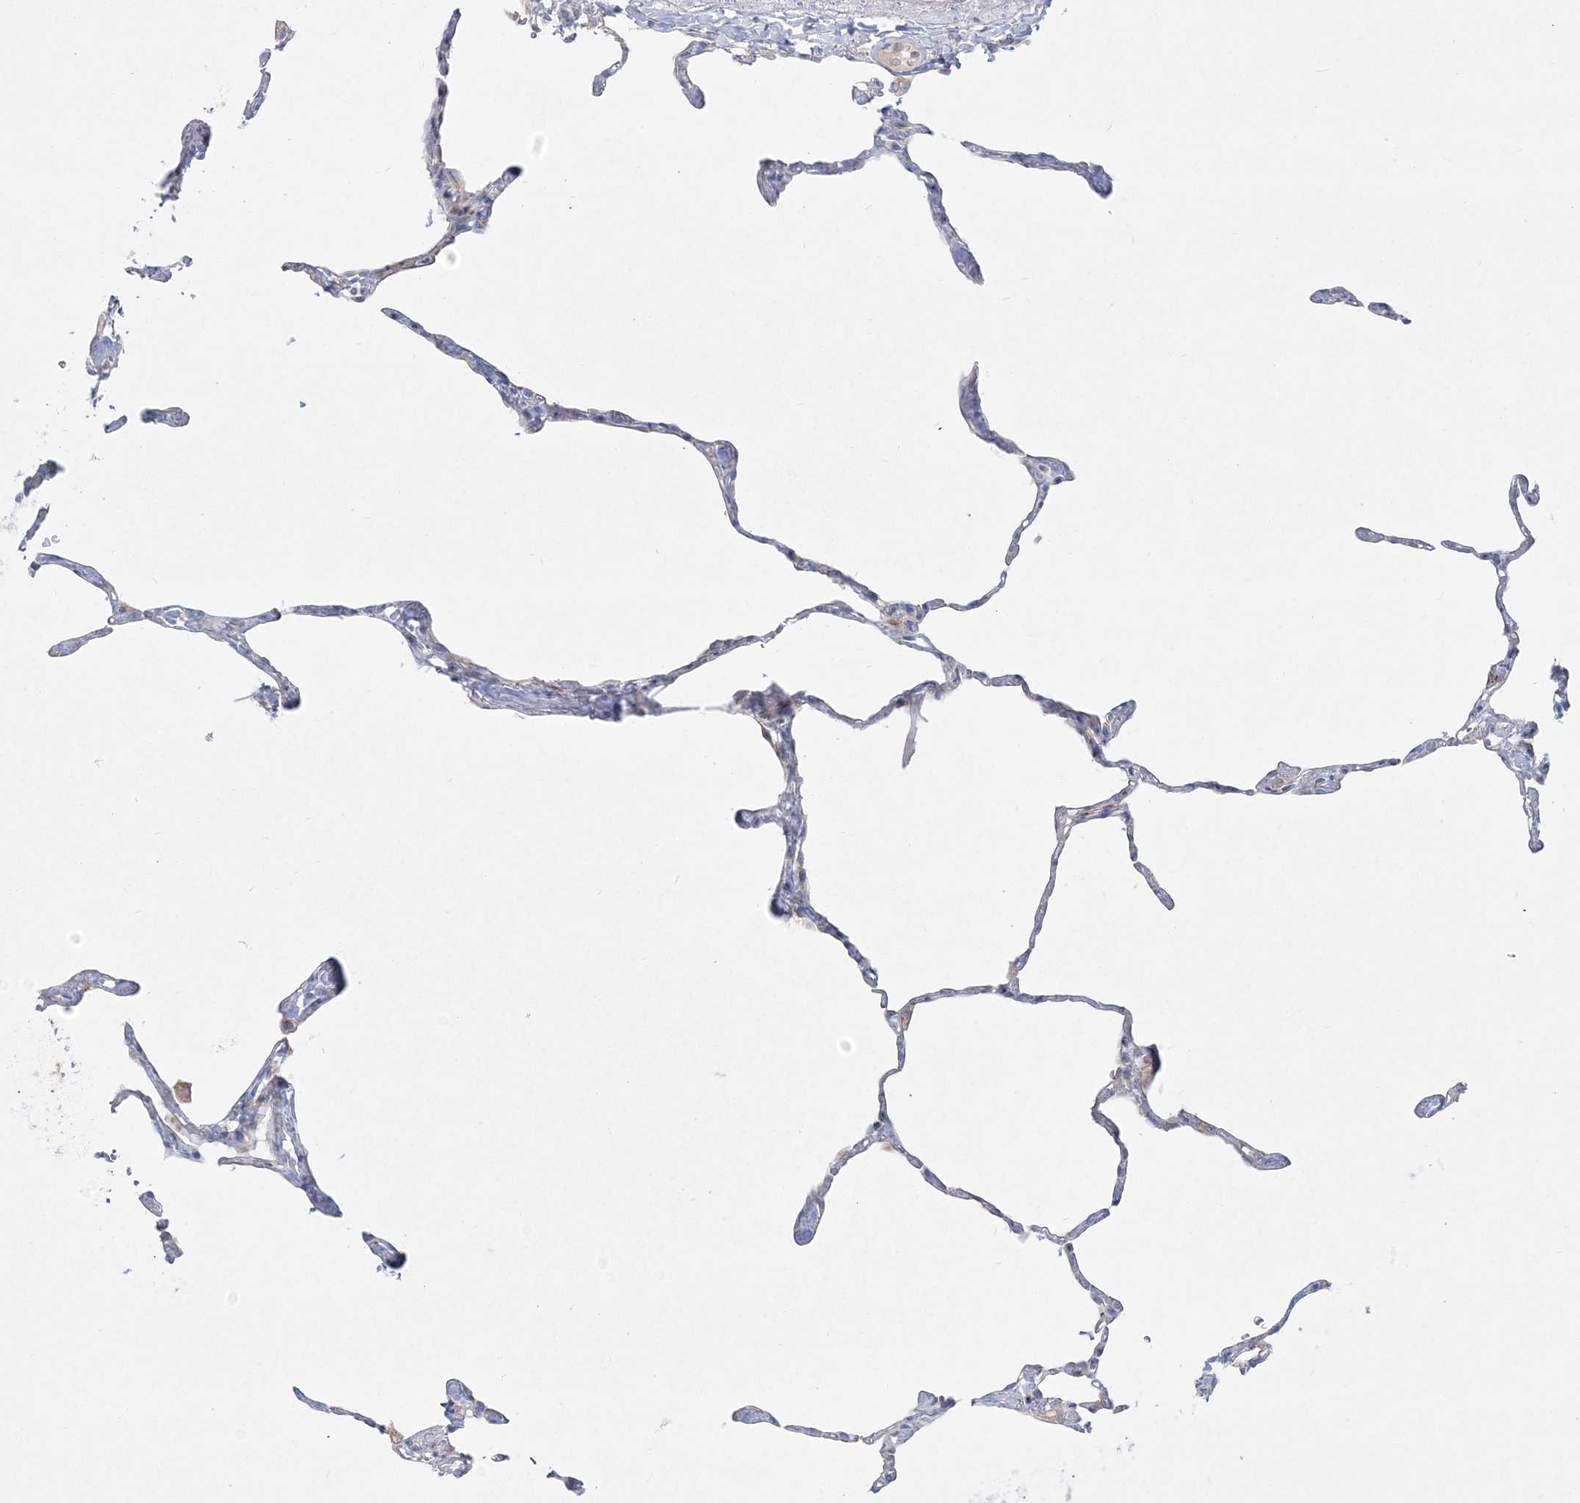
{"staining": {"intensity": "negative", "quantity": "none", "location": "none"}, "tissue": "lung", "cell_type": "Alveolar cells", "image_type": "normal", "snomed": [{"axis": "morphology", "description": "Normal tissue, NOS"}, {"axis": "topography", "description": "Lung"}], "caption": "Image shows no significant protein staining in alveolar cells of normal lung.", "gene": "GPAT2", "patient": {"sex": "male", "age": 65}}